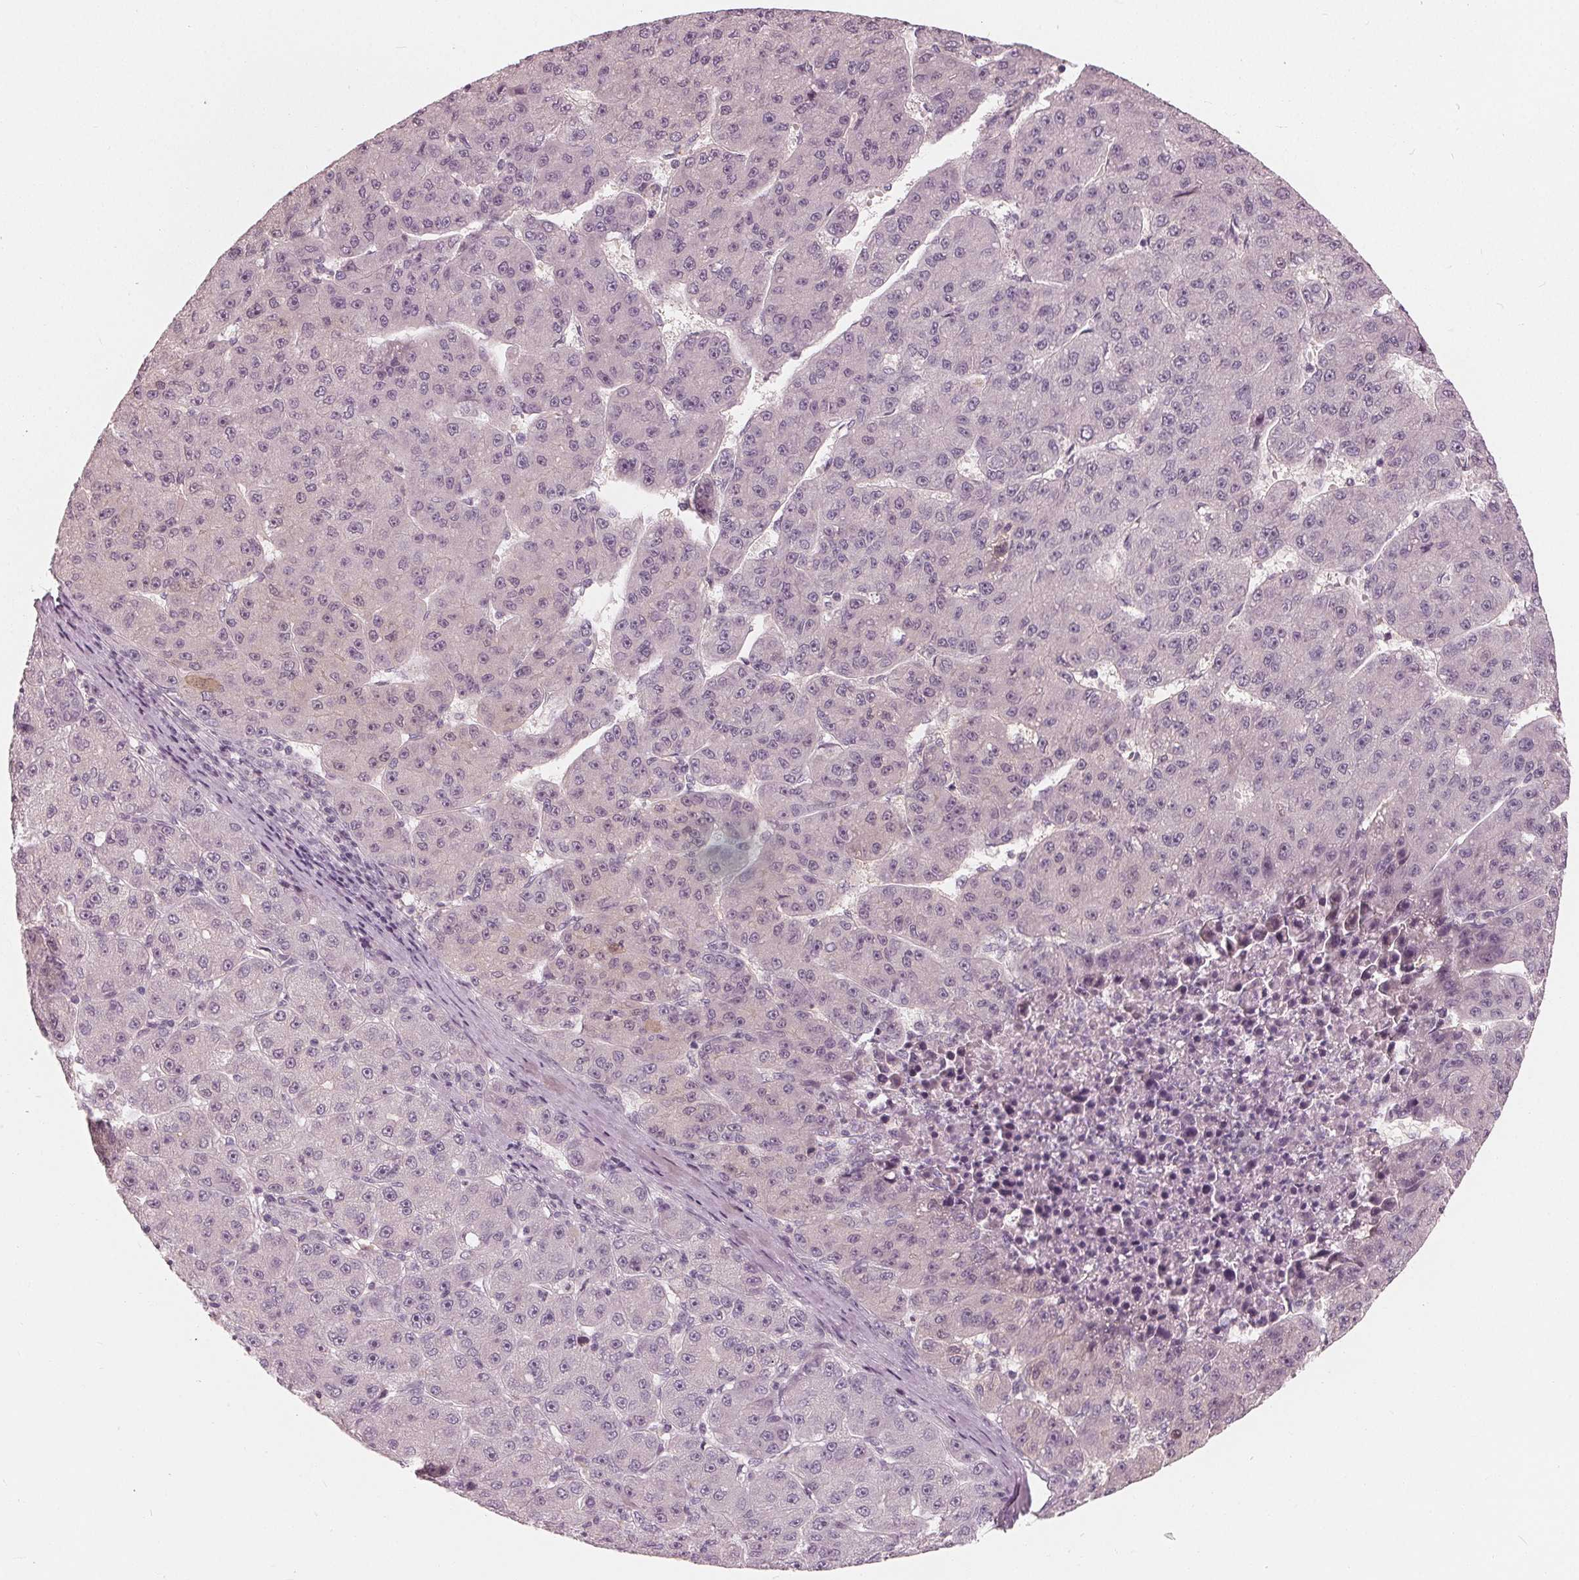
{"staining": {"intensity": "negative", "quantity": "none", "location": "none"}, "tissue": "liver cancer", "cell_type": "Tumor cells", "image_type": "cancer", "snomed": [{"axis": "morphology", "description": "Carcinoma, Hepatocellular, NOS"}, {"axis": "topography", "description": "Liver"}], "caption": "Tumor cells are negative for brown protein staining in hepatocellular carcinoma (liver). The staining was performed using DAB (3,3'-diaminobenzidine) to visualize the protein expression in brown, while the nuclei were stained in blue with hematoxylin (Magnification: 20x).", "gene": "SAT2", "patient": {"sex": "male", "age": 67}}